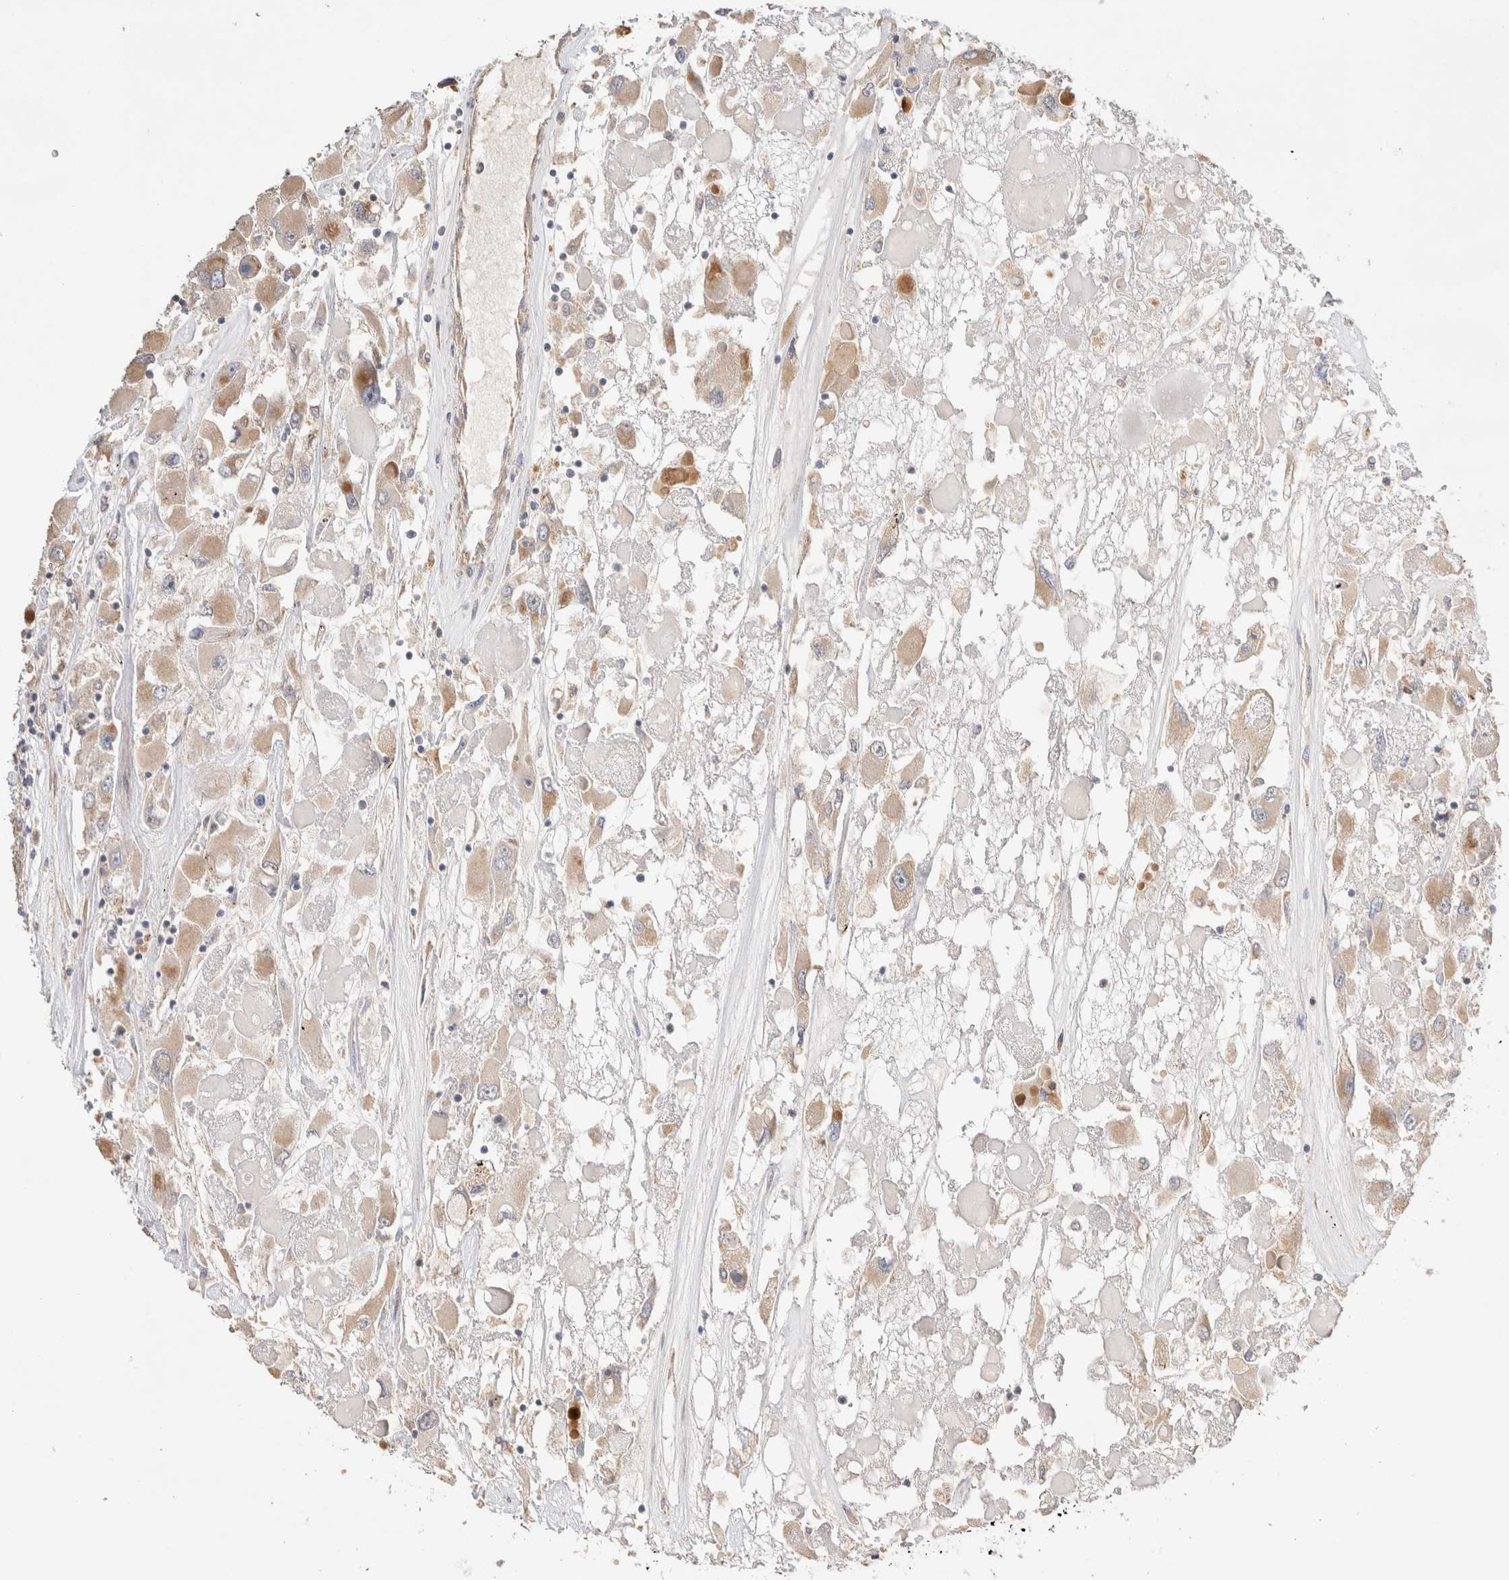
{"staining": {"intensity": "moderate", "quantity": "25%-75%", "location": "cytoplasmic/membranous"}, "tissue": "renal cancer", "cell_type": "Tumor cells", "image_type": "cancer", "snomed": [{"axis": "morphology", "description": "Adenocarcinoma, NOS"}, {"axis": "topography", "description": "Kidney"}], "caption": "Moderate cytoplasmic/membranous staining for a protein is identified in approximately 25%-75% of tumor cells of renal adenocarcinoma using IHC.", "gene": "B3GNTL1", "patient": {"sex": "female", "age": 52}}